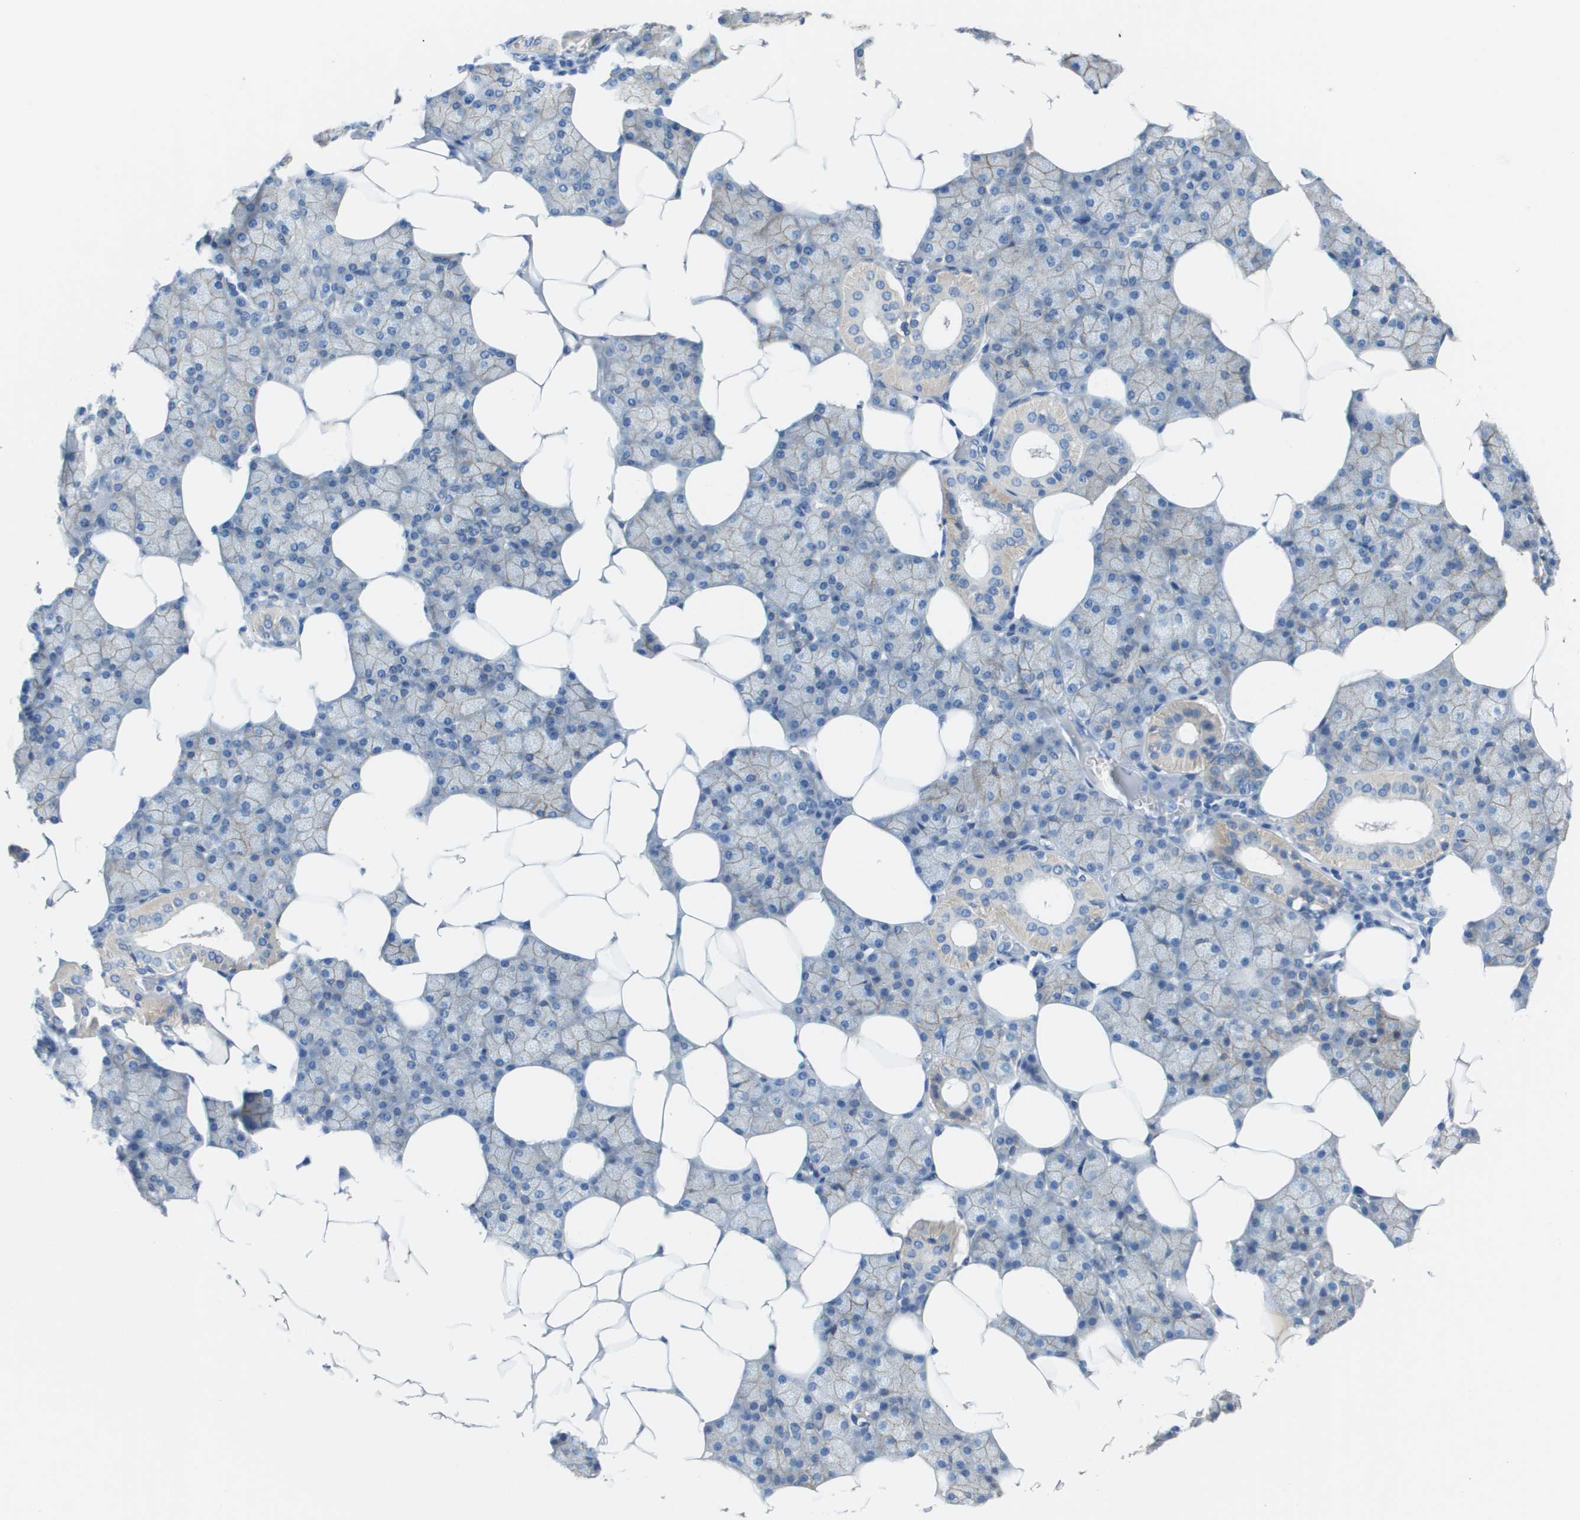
{"staining": {"intensity": "moderate", "quantity": "<25%", "location": "cytoplasmic/membranous"}, "tissue": "salivary gland", "cell_type": "Glandular cells", "image_type": "normal", "snomed": [{"axis": "morphology", "description": "Normal tissue, NOS"}, {"axis": "topography", "description": "Salivary gland"}], "caption": "Brown immunohistochemical staining in unremarkable salivary gland shows moderate cytoplasmic/membranous positivity in approximately <25% of glandular cells.", "gene": "CD46", "patient": {"sex": "male", "age": 62}}